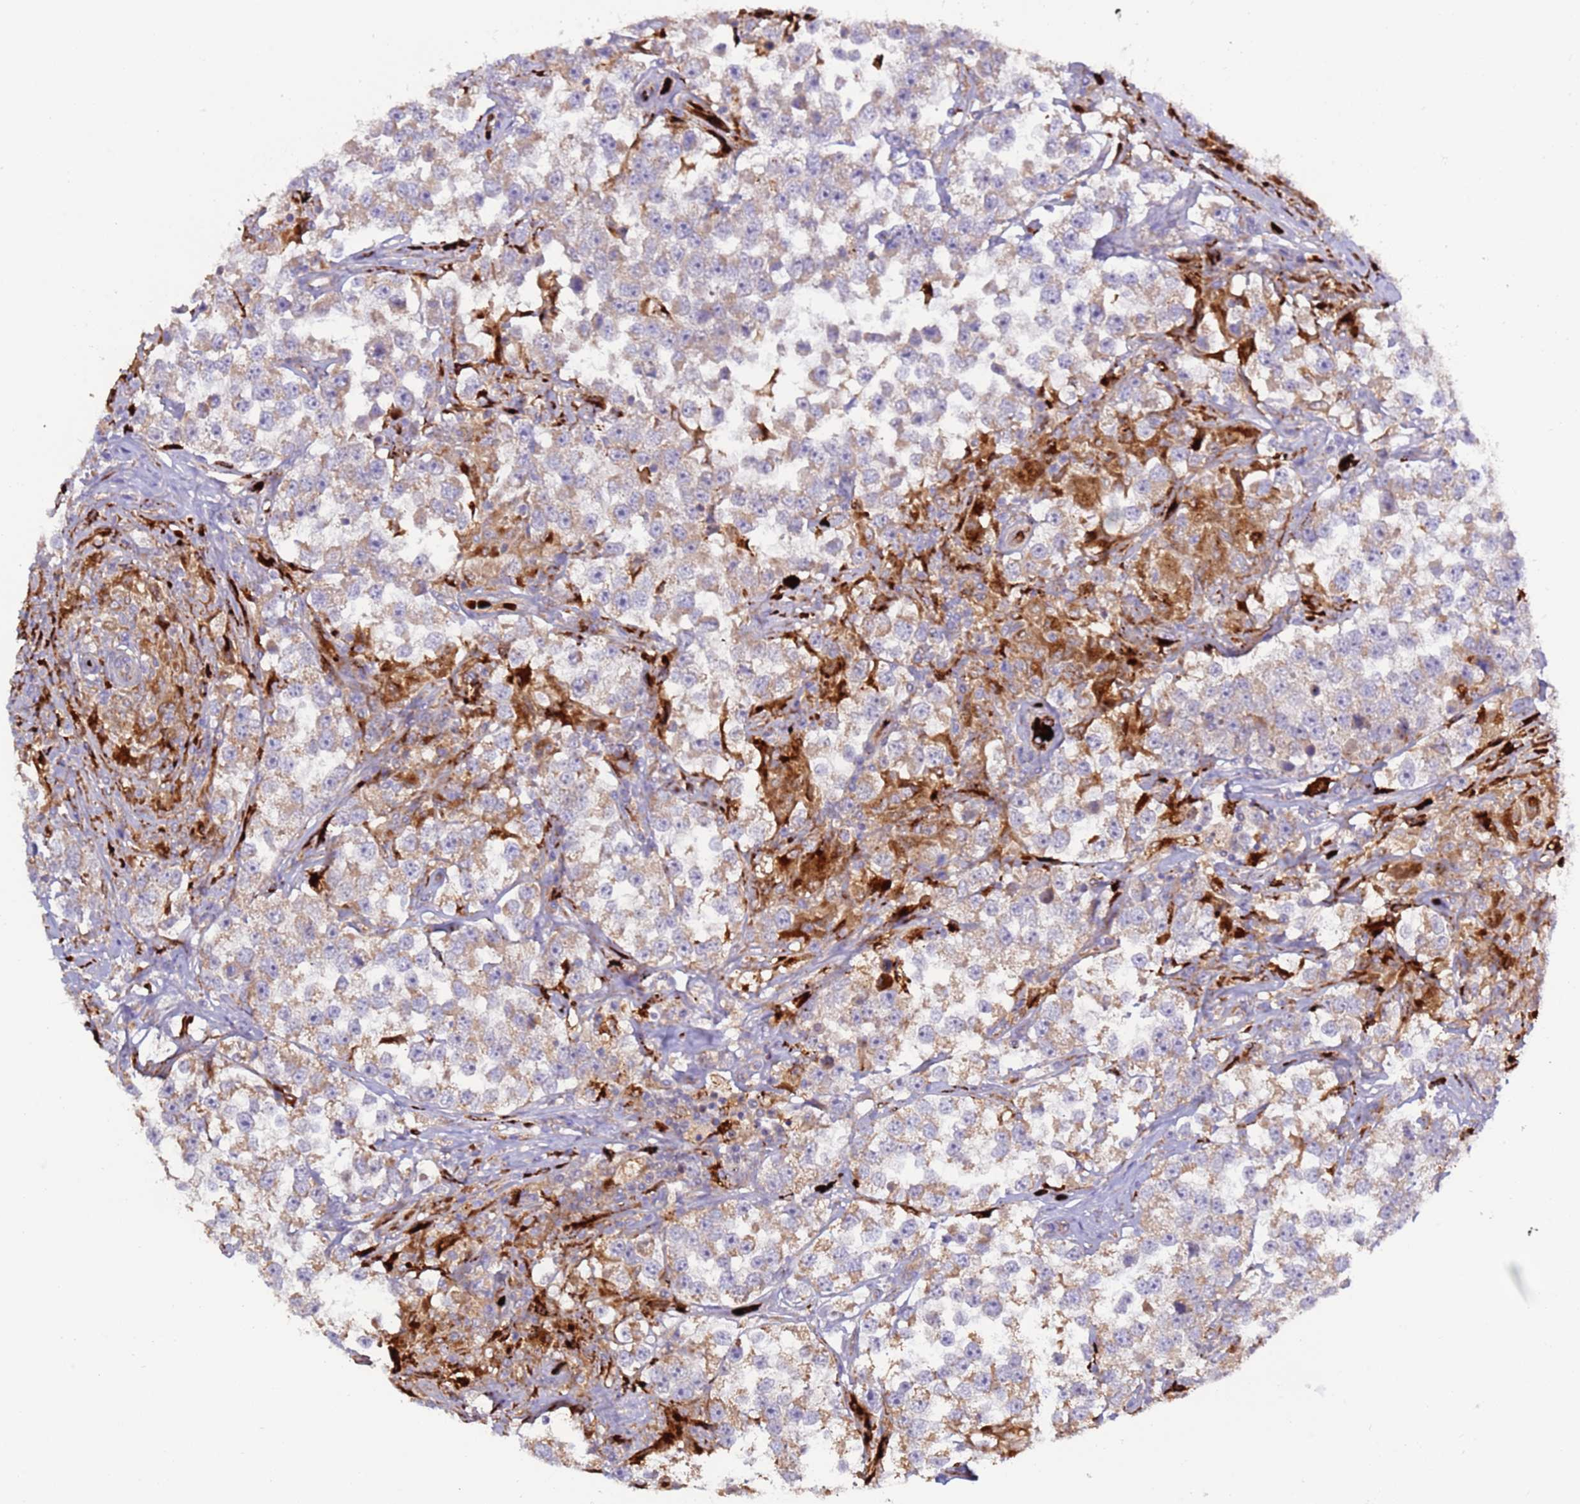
{"staining": {"intensity": "weak", "quantity": ">75%", "location": "cytoplasmic/membranous"}, "tissue": "testis cancer", "cell_type": "Tumor cells", "image_type": "cancer", "snomed": [{"axis": "morphology", "description": "Seminoma, NOS"}, {"axis": "topography", "description": "Testis"}], "caption": "High-magnification brightfield microscopy of seminoma (testis) stained with DAB (brown) and counterstained with hematoxylin (blue). tumor cells exhibit weak cytoplasmic/membranous staining is seen in approximately>75% of cells.", "gene": "VPS36", "patient": {"sex": "male", "age": 46}}